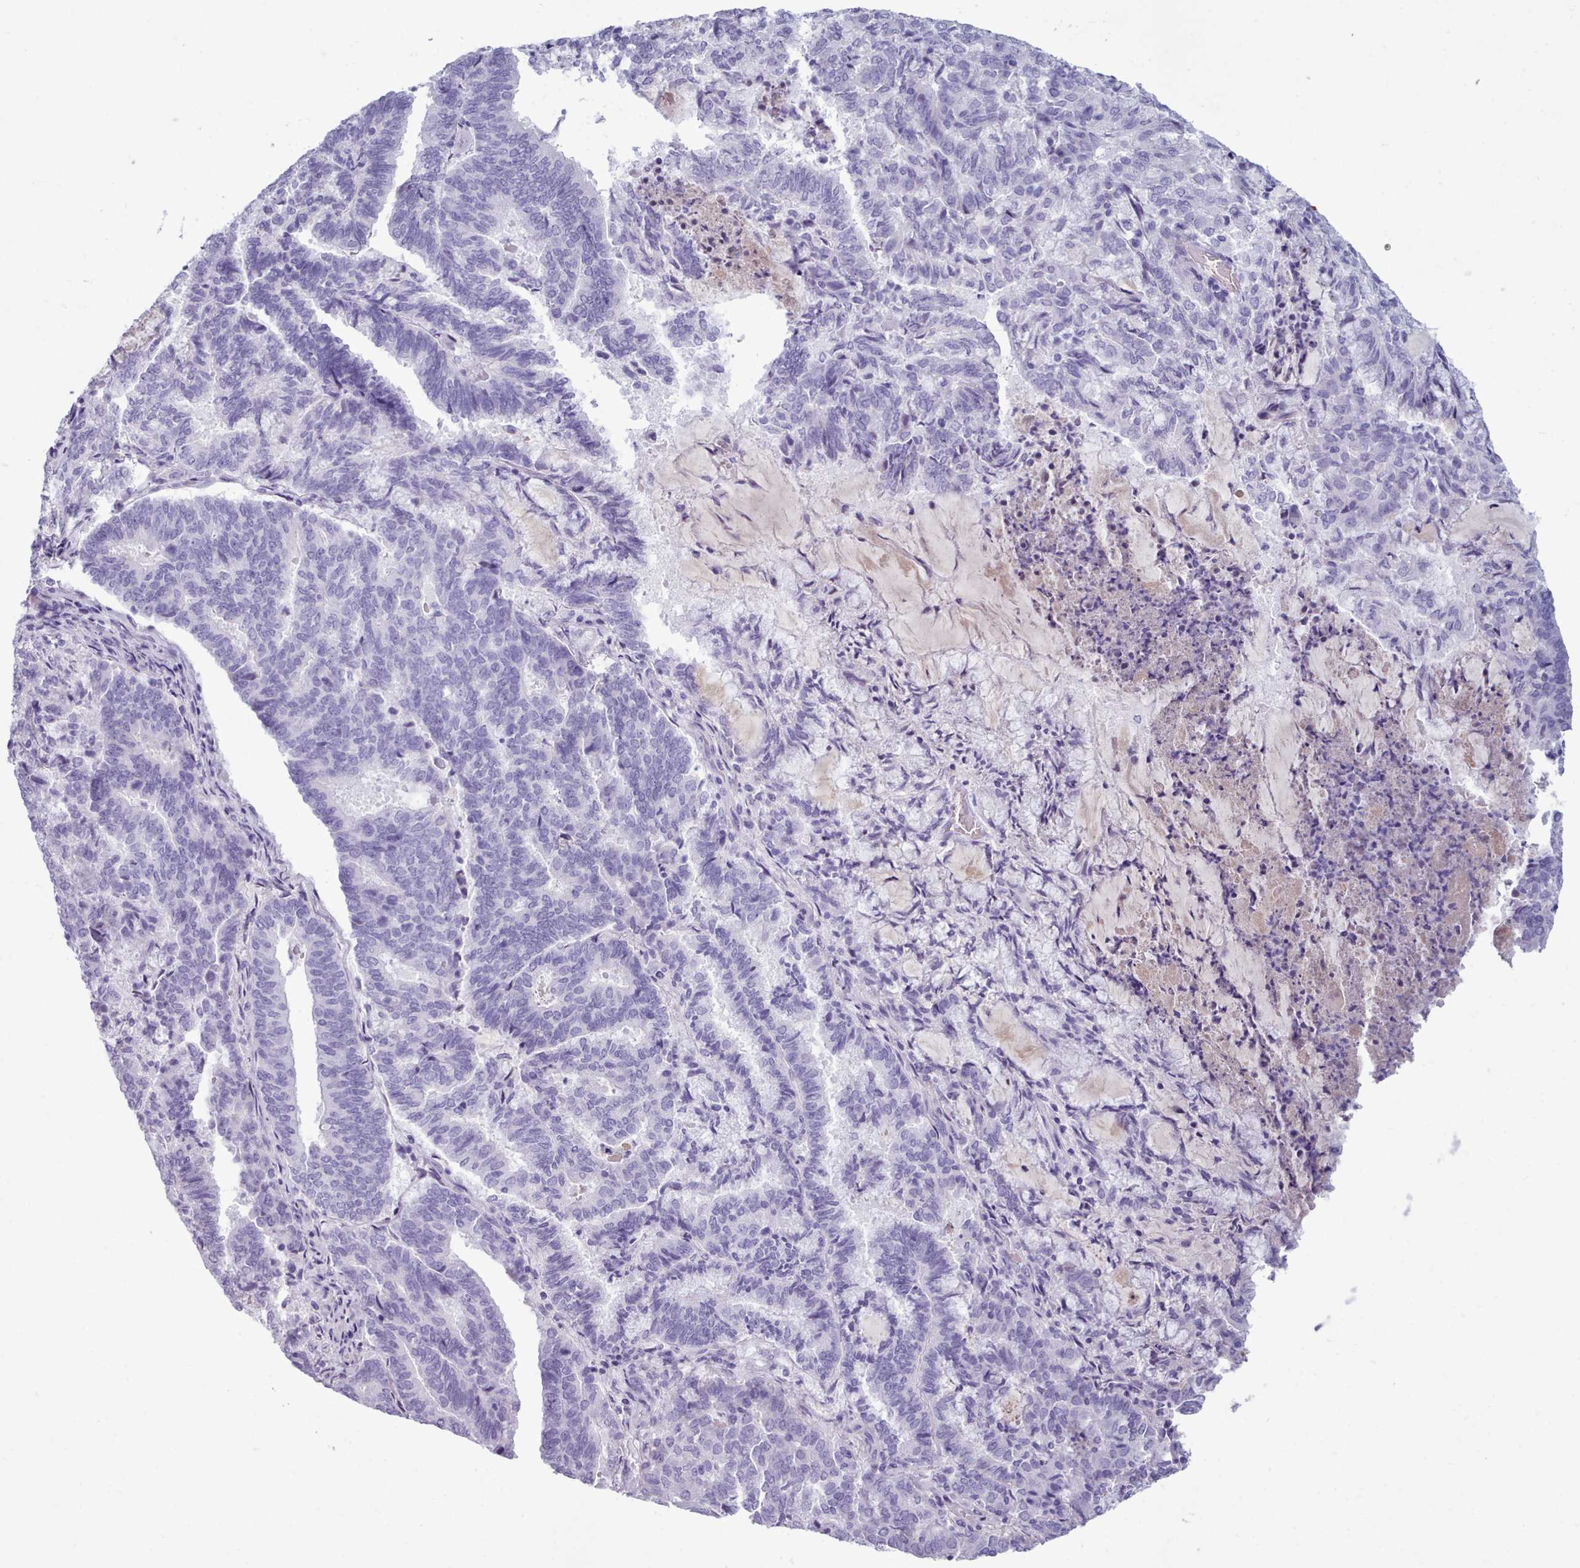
{"staining": {"intensity": "negative", "quantity": "none", "location": "none"}, "tissue": "endometrial cancer", "cell_type": "Tumor cells", "image_type": "cancer", "snomed": [{"axis": "morphology", "description": "Adenocarcinoma, NOS"}, {"axis": "topography", "description": "Endometrium"}], "caption": "Immunohistochemical staining of human endometrial cancer displays no significant staining in tumor cells. Nuclei are stained in blue.", "gene": "ZNF43", "patient": {"sex": "female", "age": 80}}